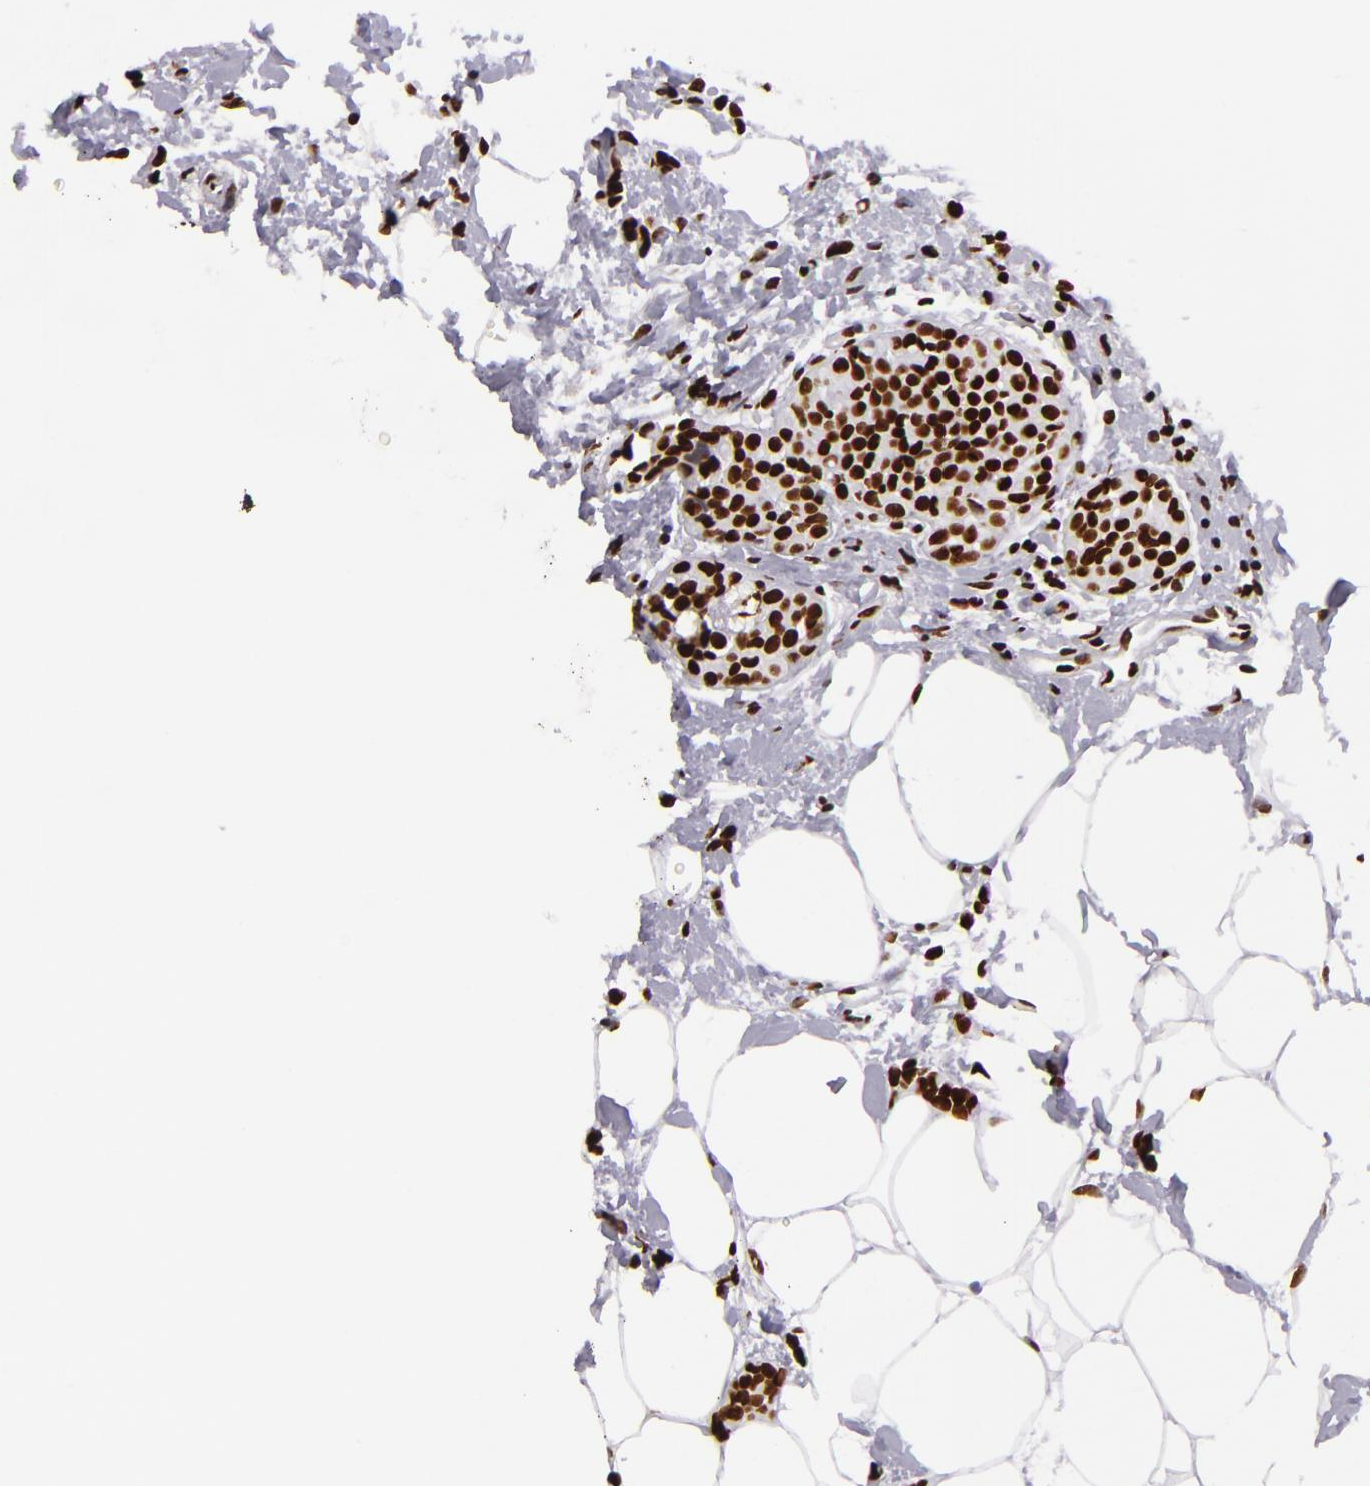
{"staining": {"intensity": "strong", "quantity": ">75%", "location": "nuclear"}, "tissue": "breast cancer", "cell_type": "Tumor cells", "image_type": "cancer", "snomed": [{"axis": "morphology", "description": "Lobular carcinoma"}, {"axis": "topography", "description": "Breast"}], "caption": "Immunohistochemistry (IHC) staining of breast lobular carcinoma, which displays high levels of strong nuclear positivity in about >75% of tumor cells indicating strong nuclear protein expression. The staining was performed using DAB (brown) for protein detection and nuclei were counterstained in hematoxylin (blue).", "gene": "SAFB", "patient": {"sex": "female", "age": 56}}